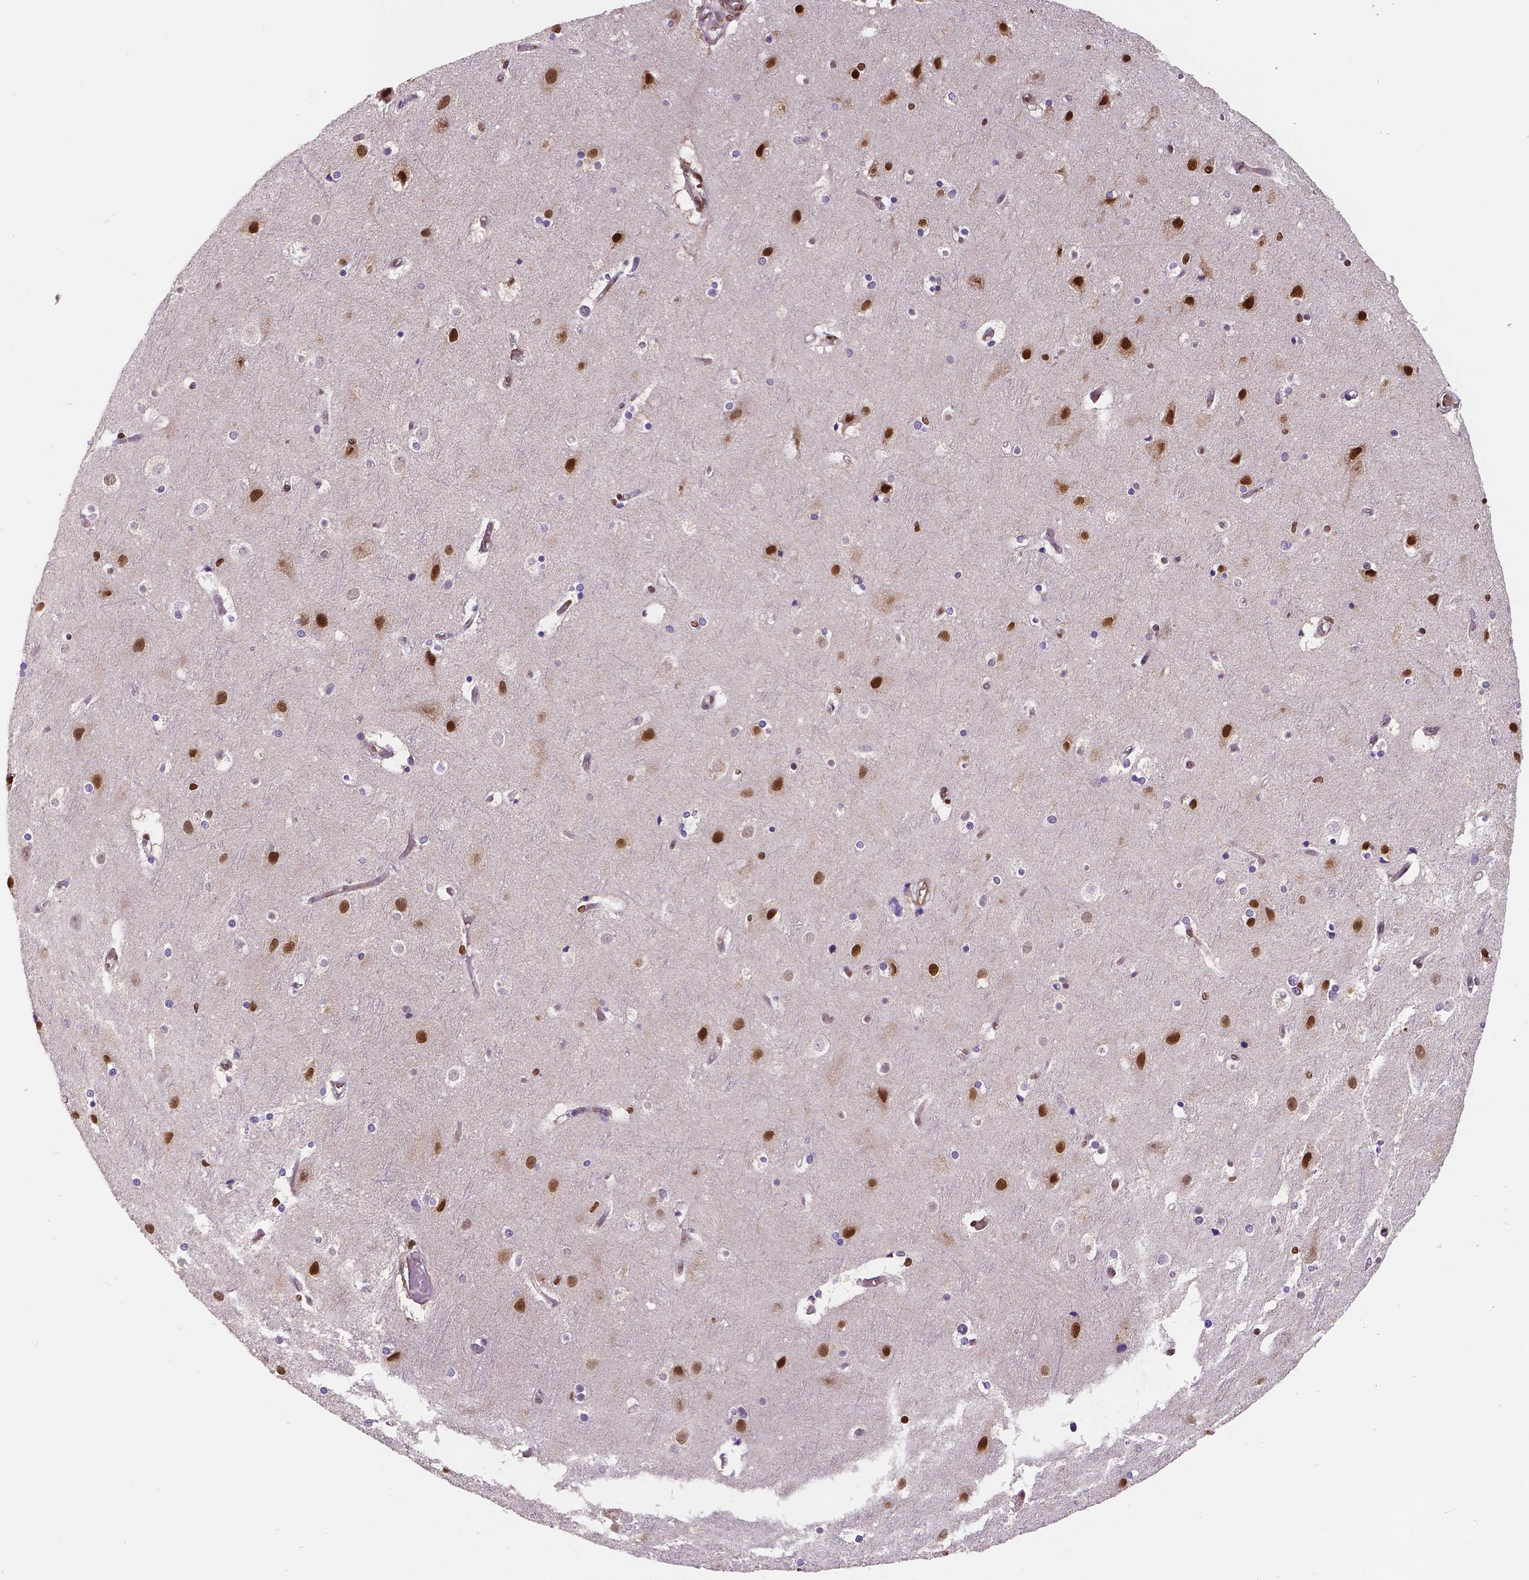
{"staining": {"intensity": "negative", "quantity": "none", "location": "none"}, "tissue": "cerebral cortex", "cell_type": "Endothelial cells", "image_type": "normal", "snomed": [{"axis": "morphology", "description": "Normal tissue, NOS"}, {"axis": "topography", "description": "Cerebral cortex"}], "caption": "There is no significant expression in endothelial cells of cerebral cortex. The staining was performed using DAB to visualize the protein expression in brown, while the nuclei were stained in blue with hematoxylin (Magnification: 20x).", "gene": "MEF2C", "patient": {"sex": "female", "age": 52}}